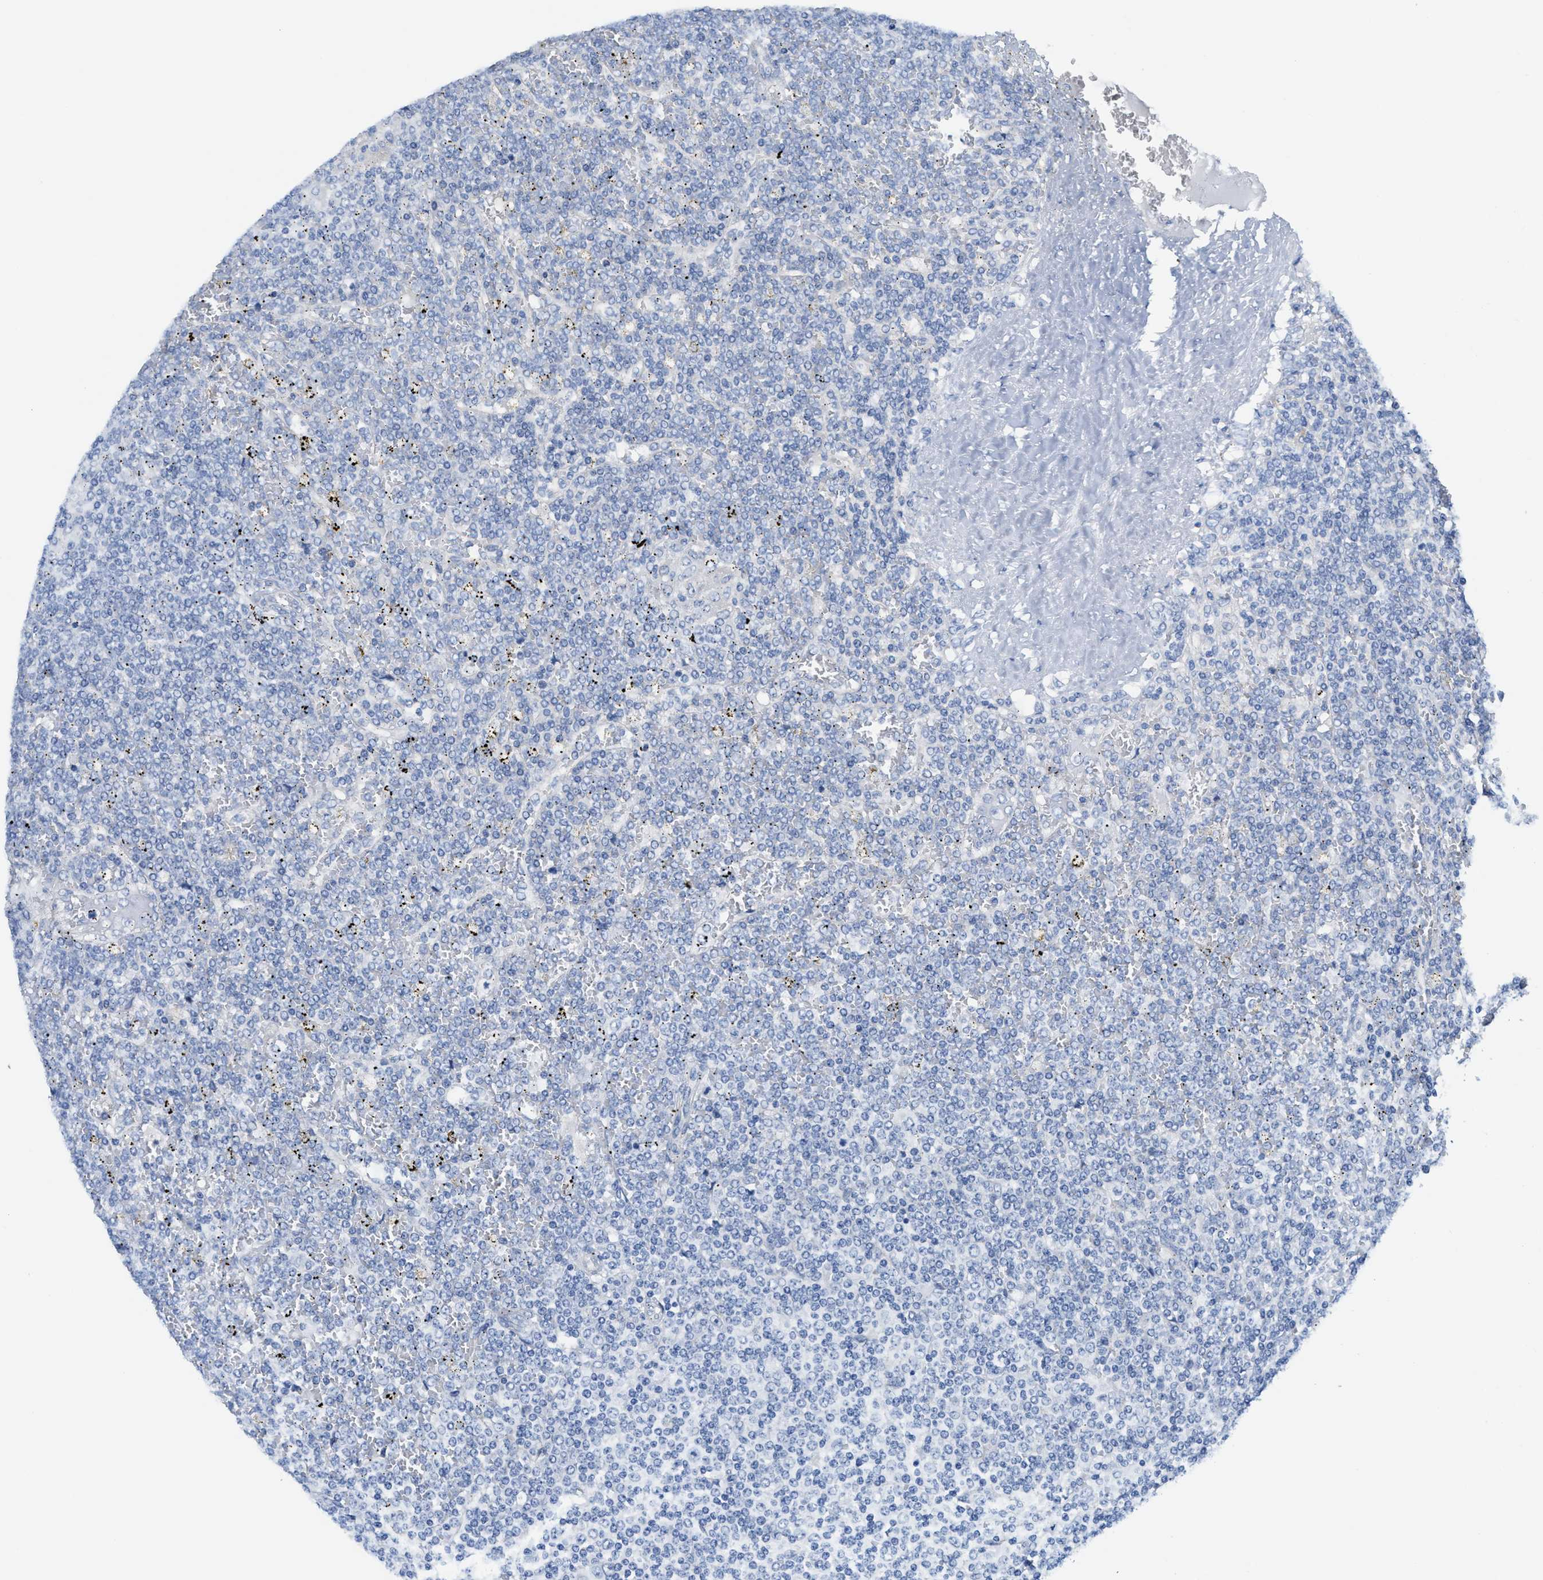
{"staining": {"intensity": "negative", "quantity": "none", "location": "none"}, "tissue": "lymphoma", "cell_type": "Tumor cells", "image_type": "cancer", "snomed": [{"axis": "morphology", "description": "Malignant lymphoma, non-Hodgkin's type, Low grade"}, {"axis": "topography", "description": "Spleen"}], "caption": "An image of malignant lymphoma, non-Hodgkin's type (low-grade) stained for a protein shows no brown staining in tumor cells. The staining is performed using DAB (3,3'-diaminobenzidine) brown chromogen with nuclei counter-stained in using hematoxylin.", "gene": "DSCAM", "patient": {"sex": "female", "age": 19}}